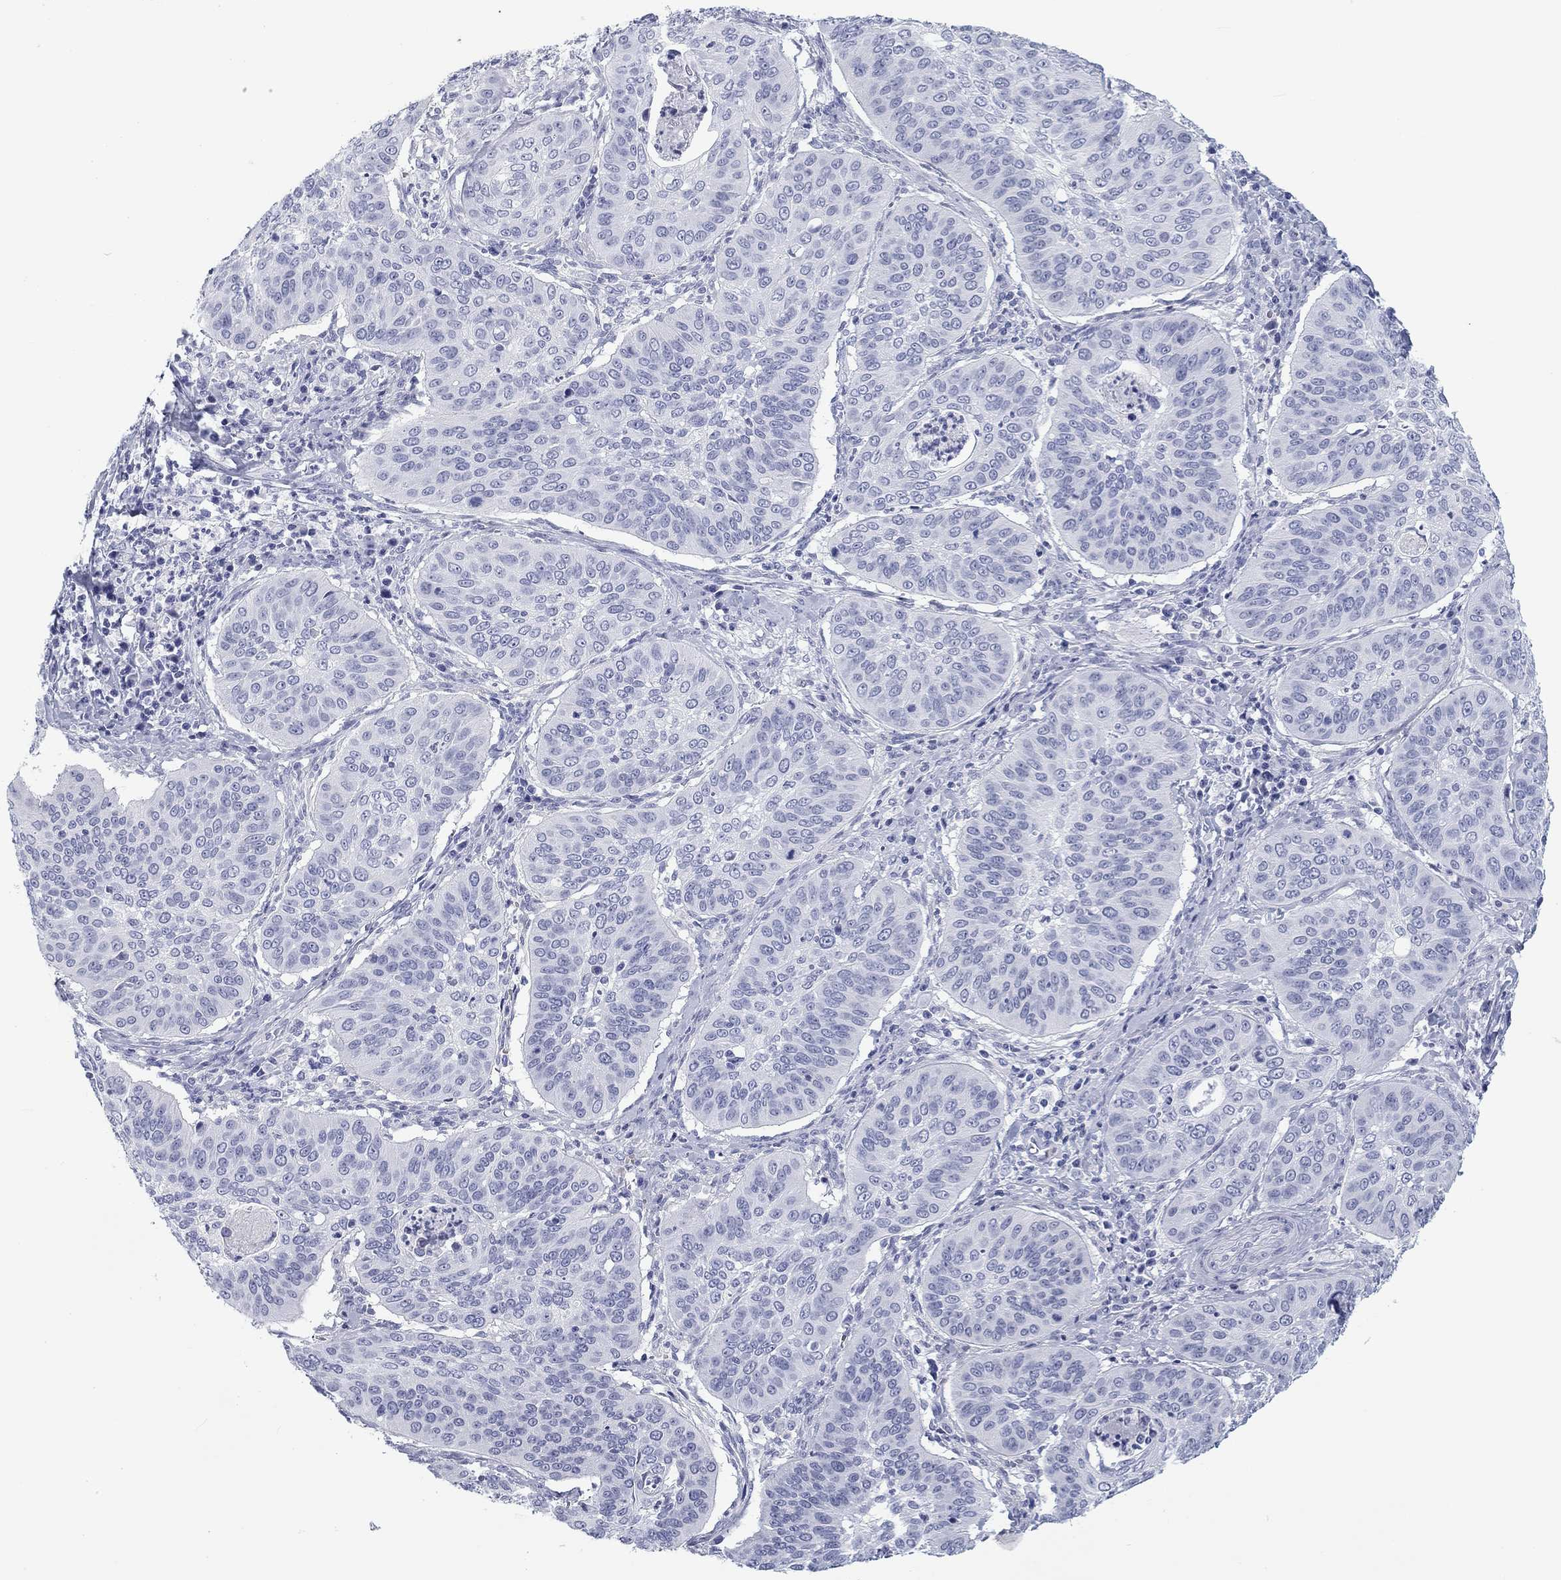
{"staining": {"intensity": "negative", "quantity": "none", "location": "none"}, "tissue": "cervical cancer", "cell_type": "Tumor cells", "image_type": "cancer", "snomed": [{"axis": "morphology", "description": "Normal tissue, NOS"}, {"axis": "morphology", "description": "Squamous cell carcinoma, NOS"}, {"axis": "topography", "description": "Cervix"}], "caption": "Immunohistochemistry (IHC) photomicrograph of neoplastic tissue: cervical cancer stained with DAB (3,3'-diaminobenzidine) displays no significant protein expression in tumor cells. Brightfield microscopy of immunohistochemistry stained with DAB (brown) and hematoxylin (blue), captured at high magnification.", "gene": "CALB1", "patient": {"sex": "female", "age": 39}}